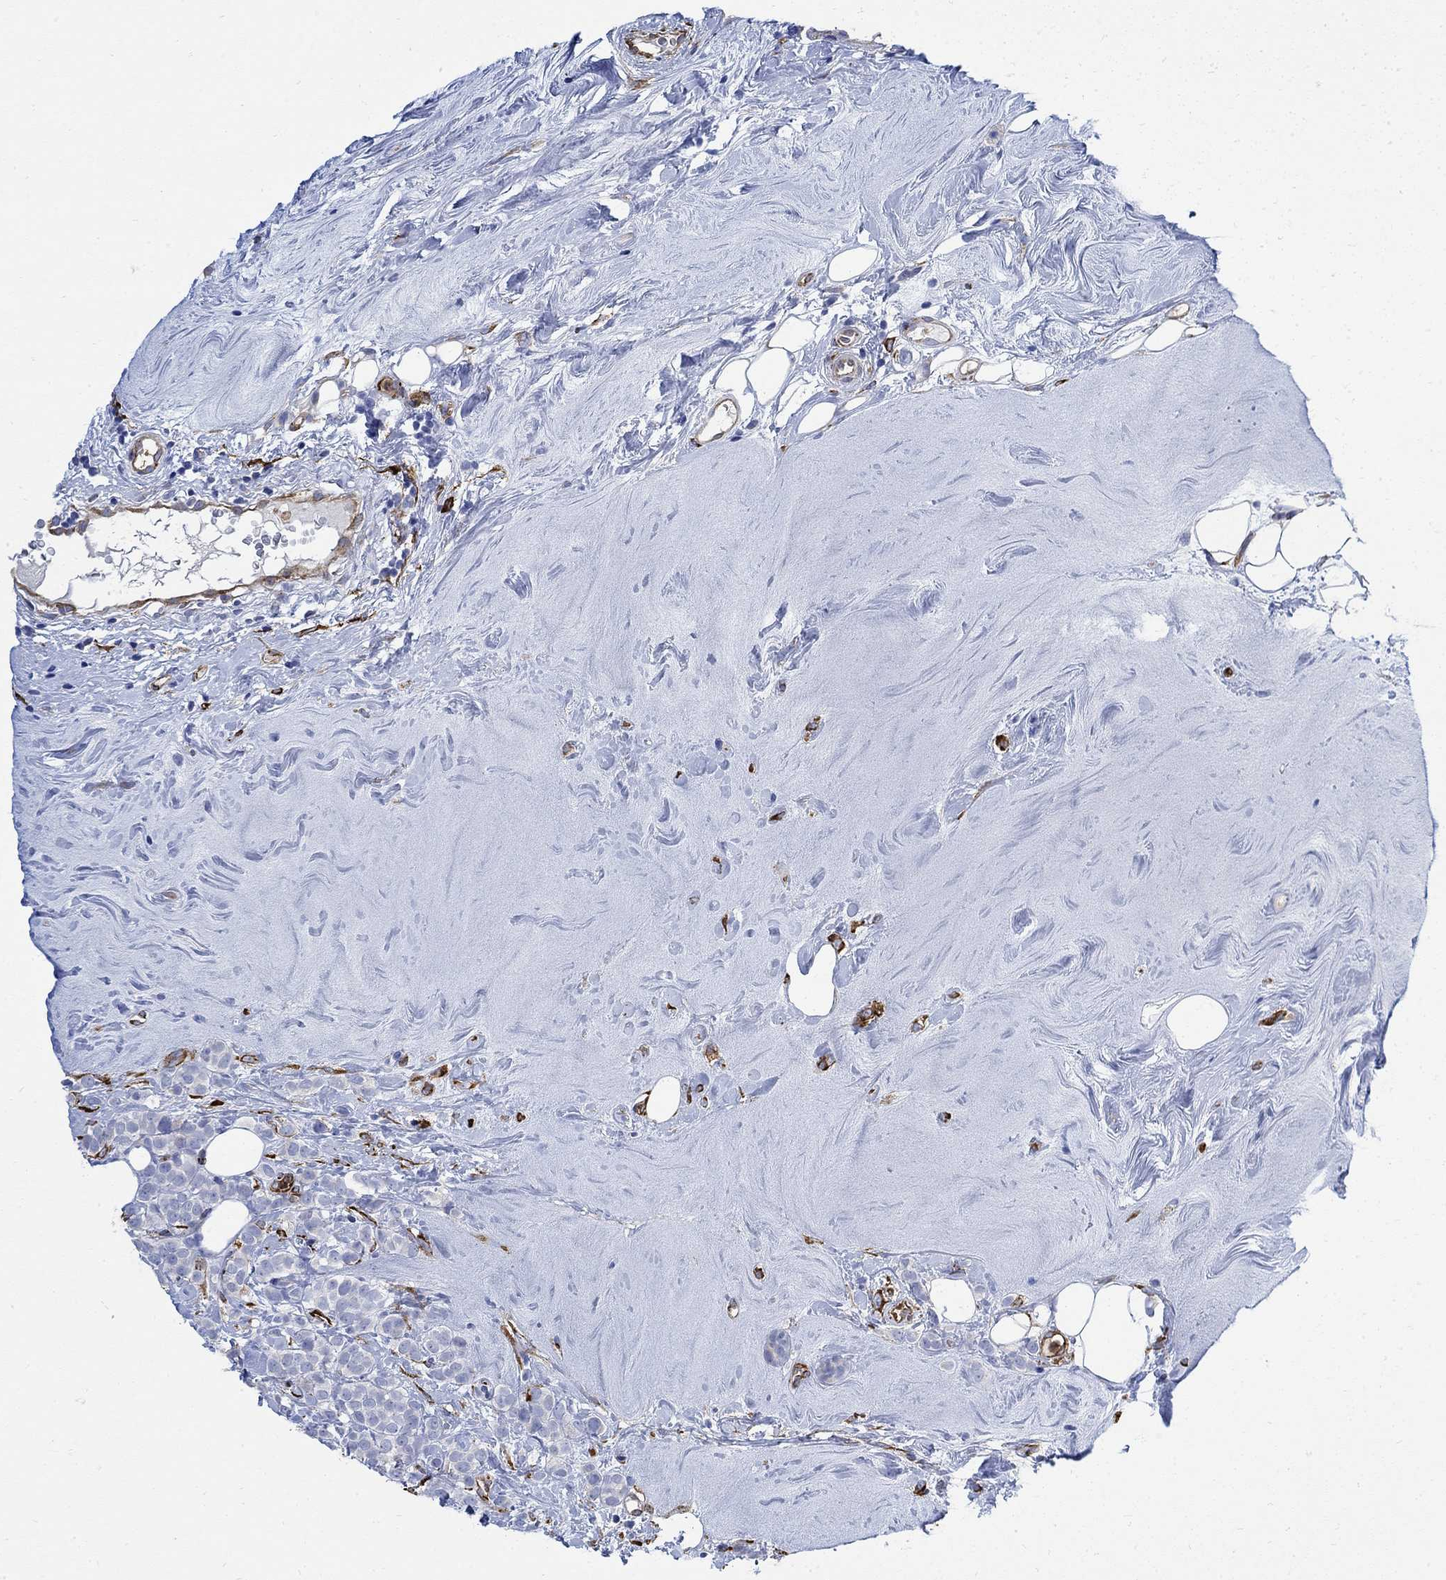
{"staining": {"intensity": "negative", "quantity": "none", "location": "none"}, "tissue": "breast cancer", "cell_type": "Tumor cells", "image_type": "cancer", "snomed": [{"axis": "morphology", "description": "Lobular carcinoma"}, {"axis": "topography", "description": "Breast"}], "caption": "An IHC image of breast lobular carcinoma is shown. There is no staining in tumor cells of breast lobular carcinoma.", "gene": "TGM2", "patient": {"sex": "female", "age": 49}}